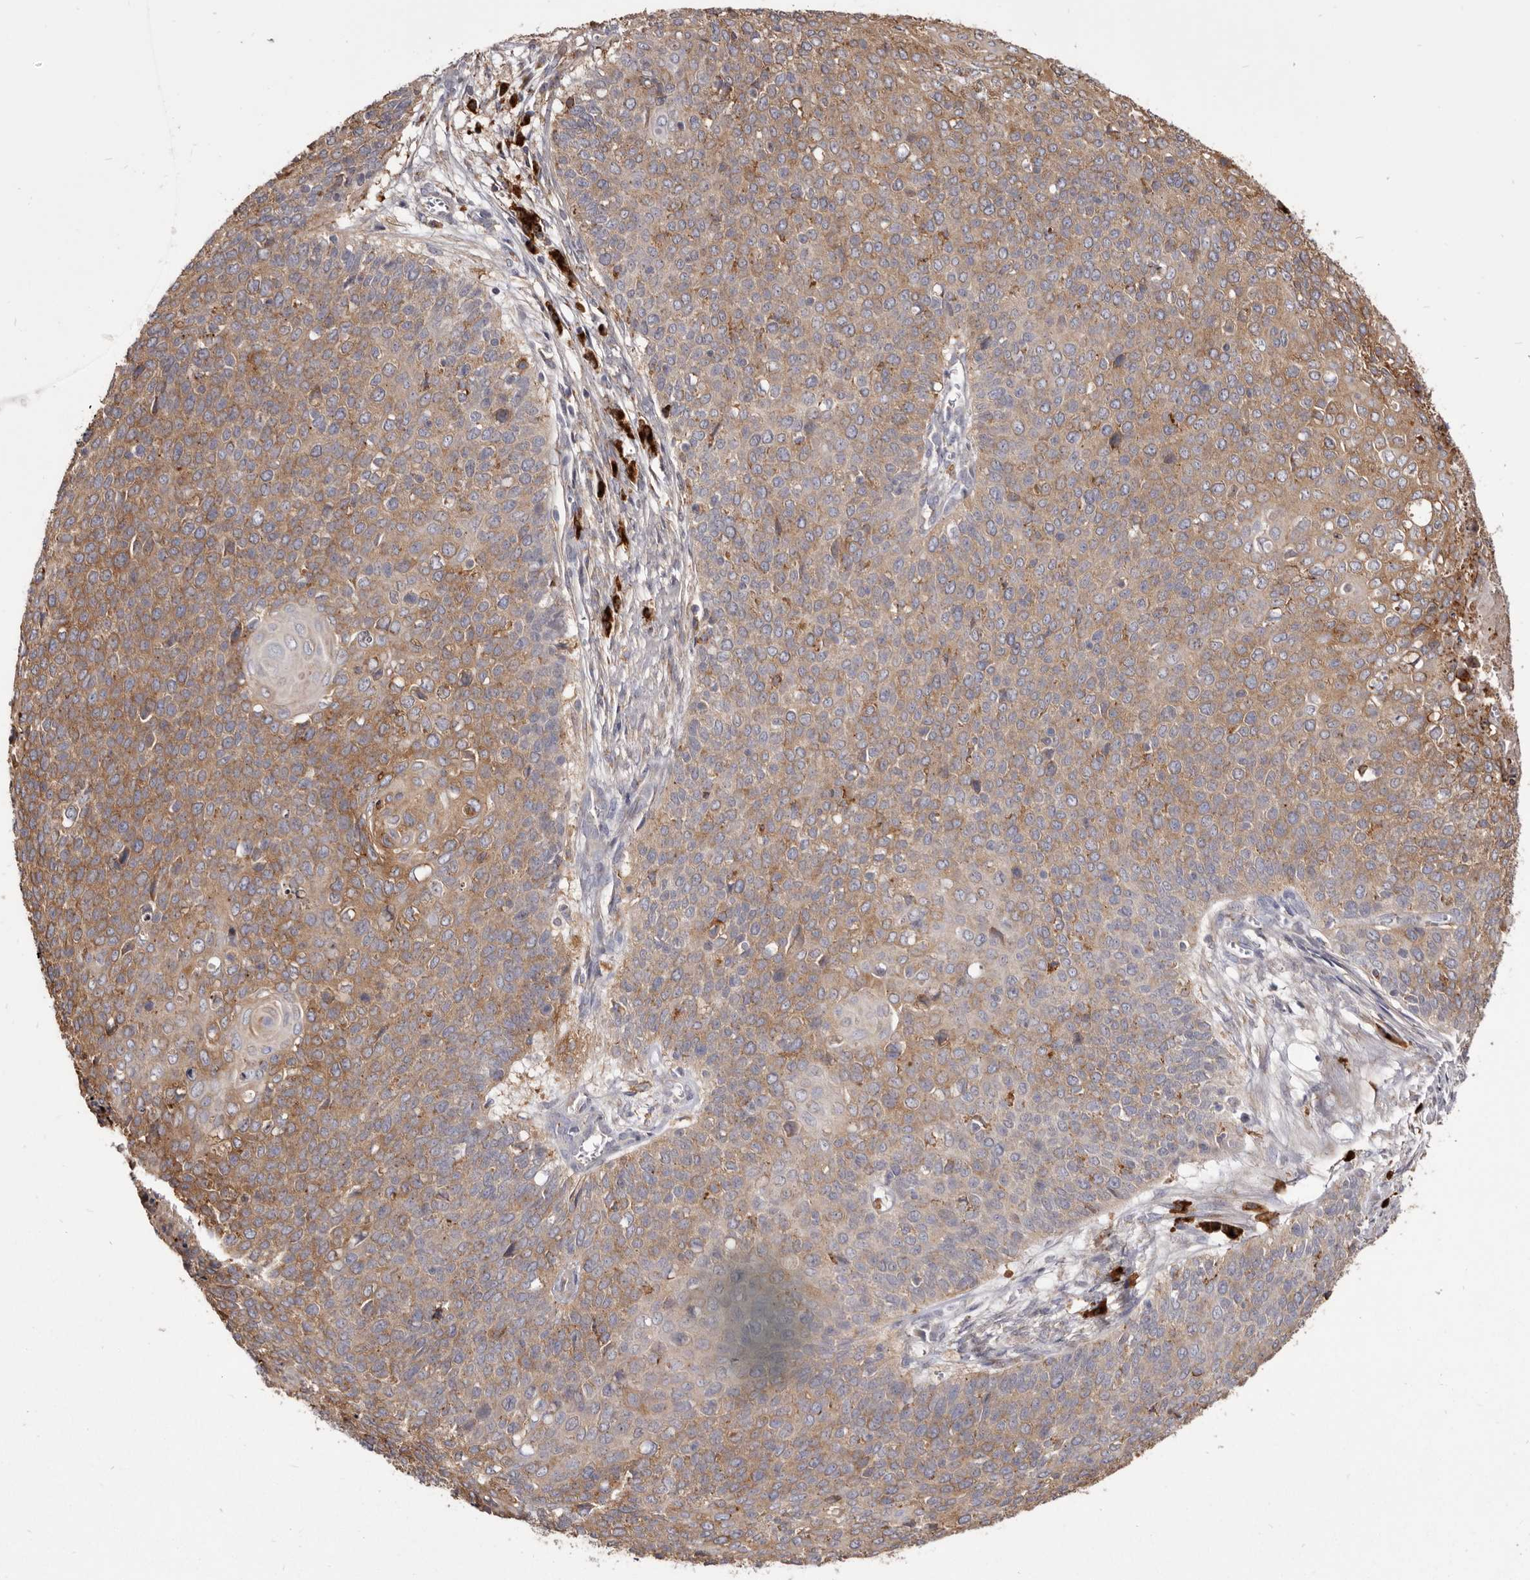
{"staining": {"intensity": "moderate", "quantity": ">75%", "location": "cytoplasmic/membranous"}, "tissue": "cervical cancer", "cell_type": "Tumor cells", "image_type": "cancer", "snomed": [{"axis": "morphology", "description": "Squamous cell carcinoma, NOS"}, {"axis": "topography", "description": "Cervix"}], "caption": "Cervical squamous cell carcinoma stained for a protein reveals moderate cytoplasmic/membranous positivity in tumor cells.", "gene": "TPD52", "patient": {"sex": "female", "age": 39}}